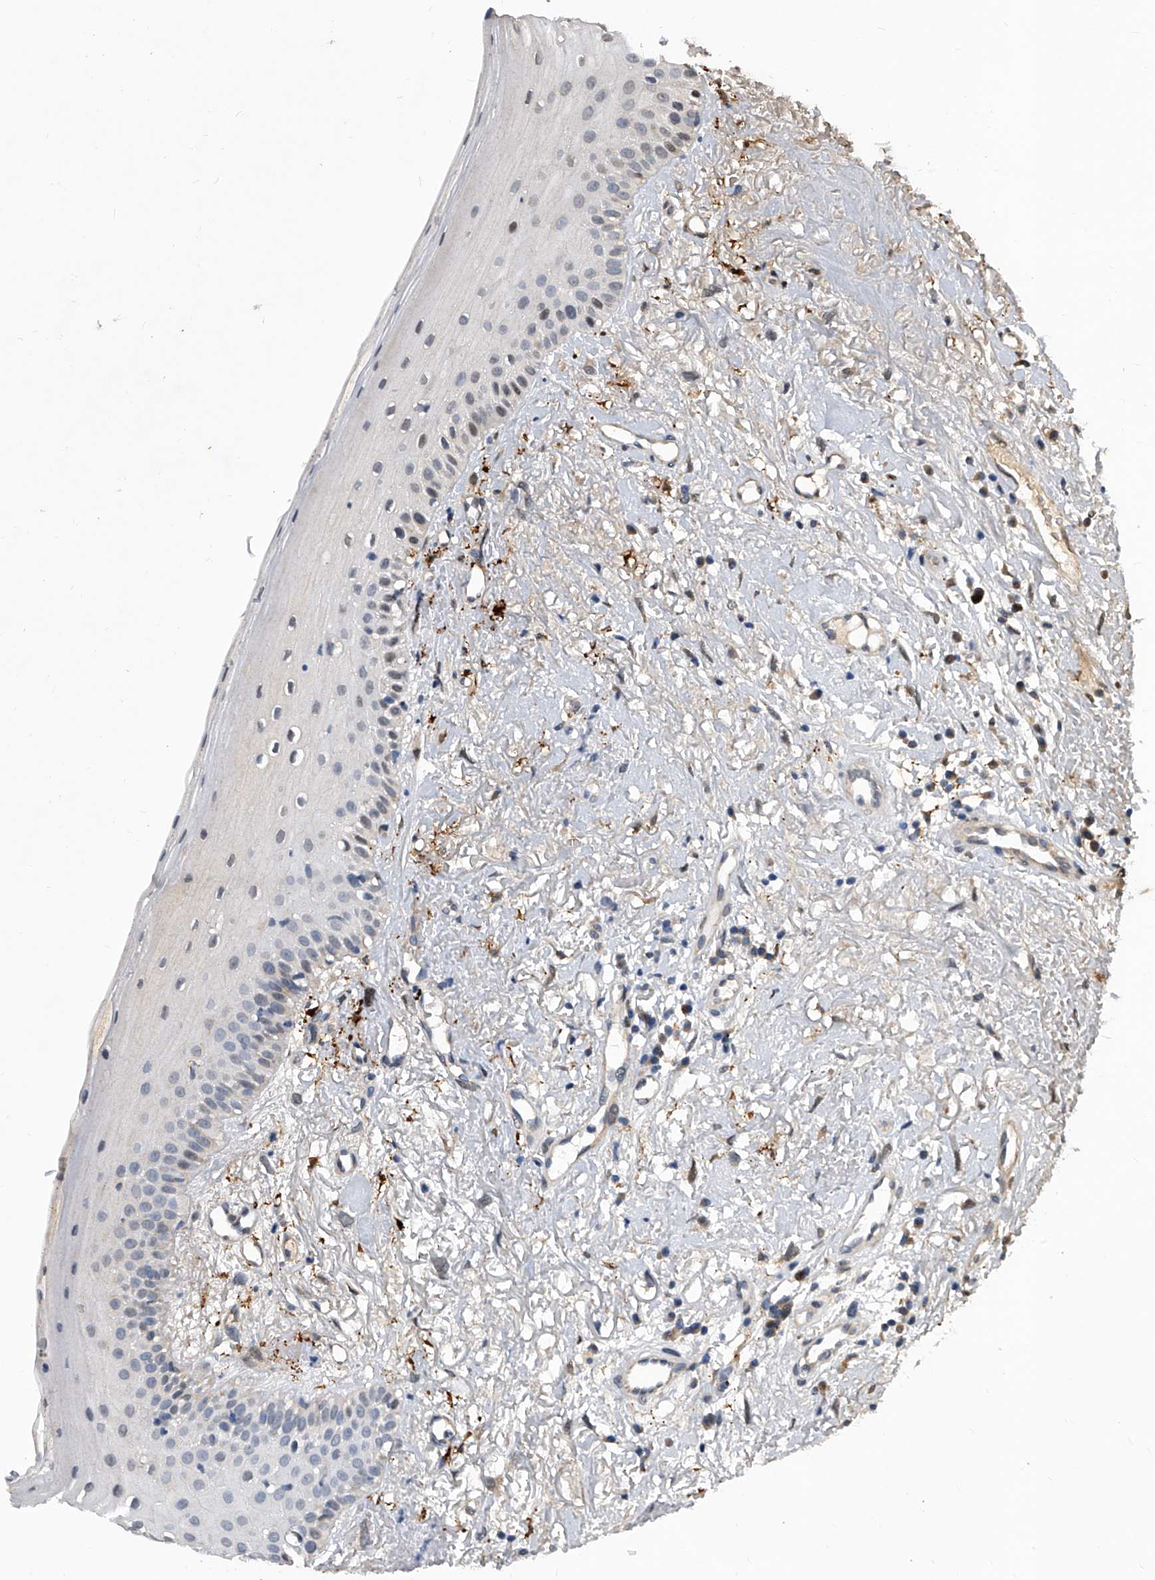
{"staining": {"intensity": "weak", "quantity": "<25%", "location": "cytoplasmic/membranous"}, "tissue": "oral mucosa", "cell_type": "Squamous epithelial cells", "image_type": "normal", "snomed": [{"axis": "morphology", "description": "Normal tissue, NOS"}, {"axis": "topography", "description": "Oral tissue"}], "caption": "There is no significant positivity in squamous epithelial cells of oral mucosa.", "gene": "SOBP", "patient": {"sex": "female", "age": 63}}